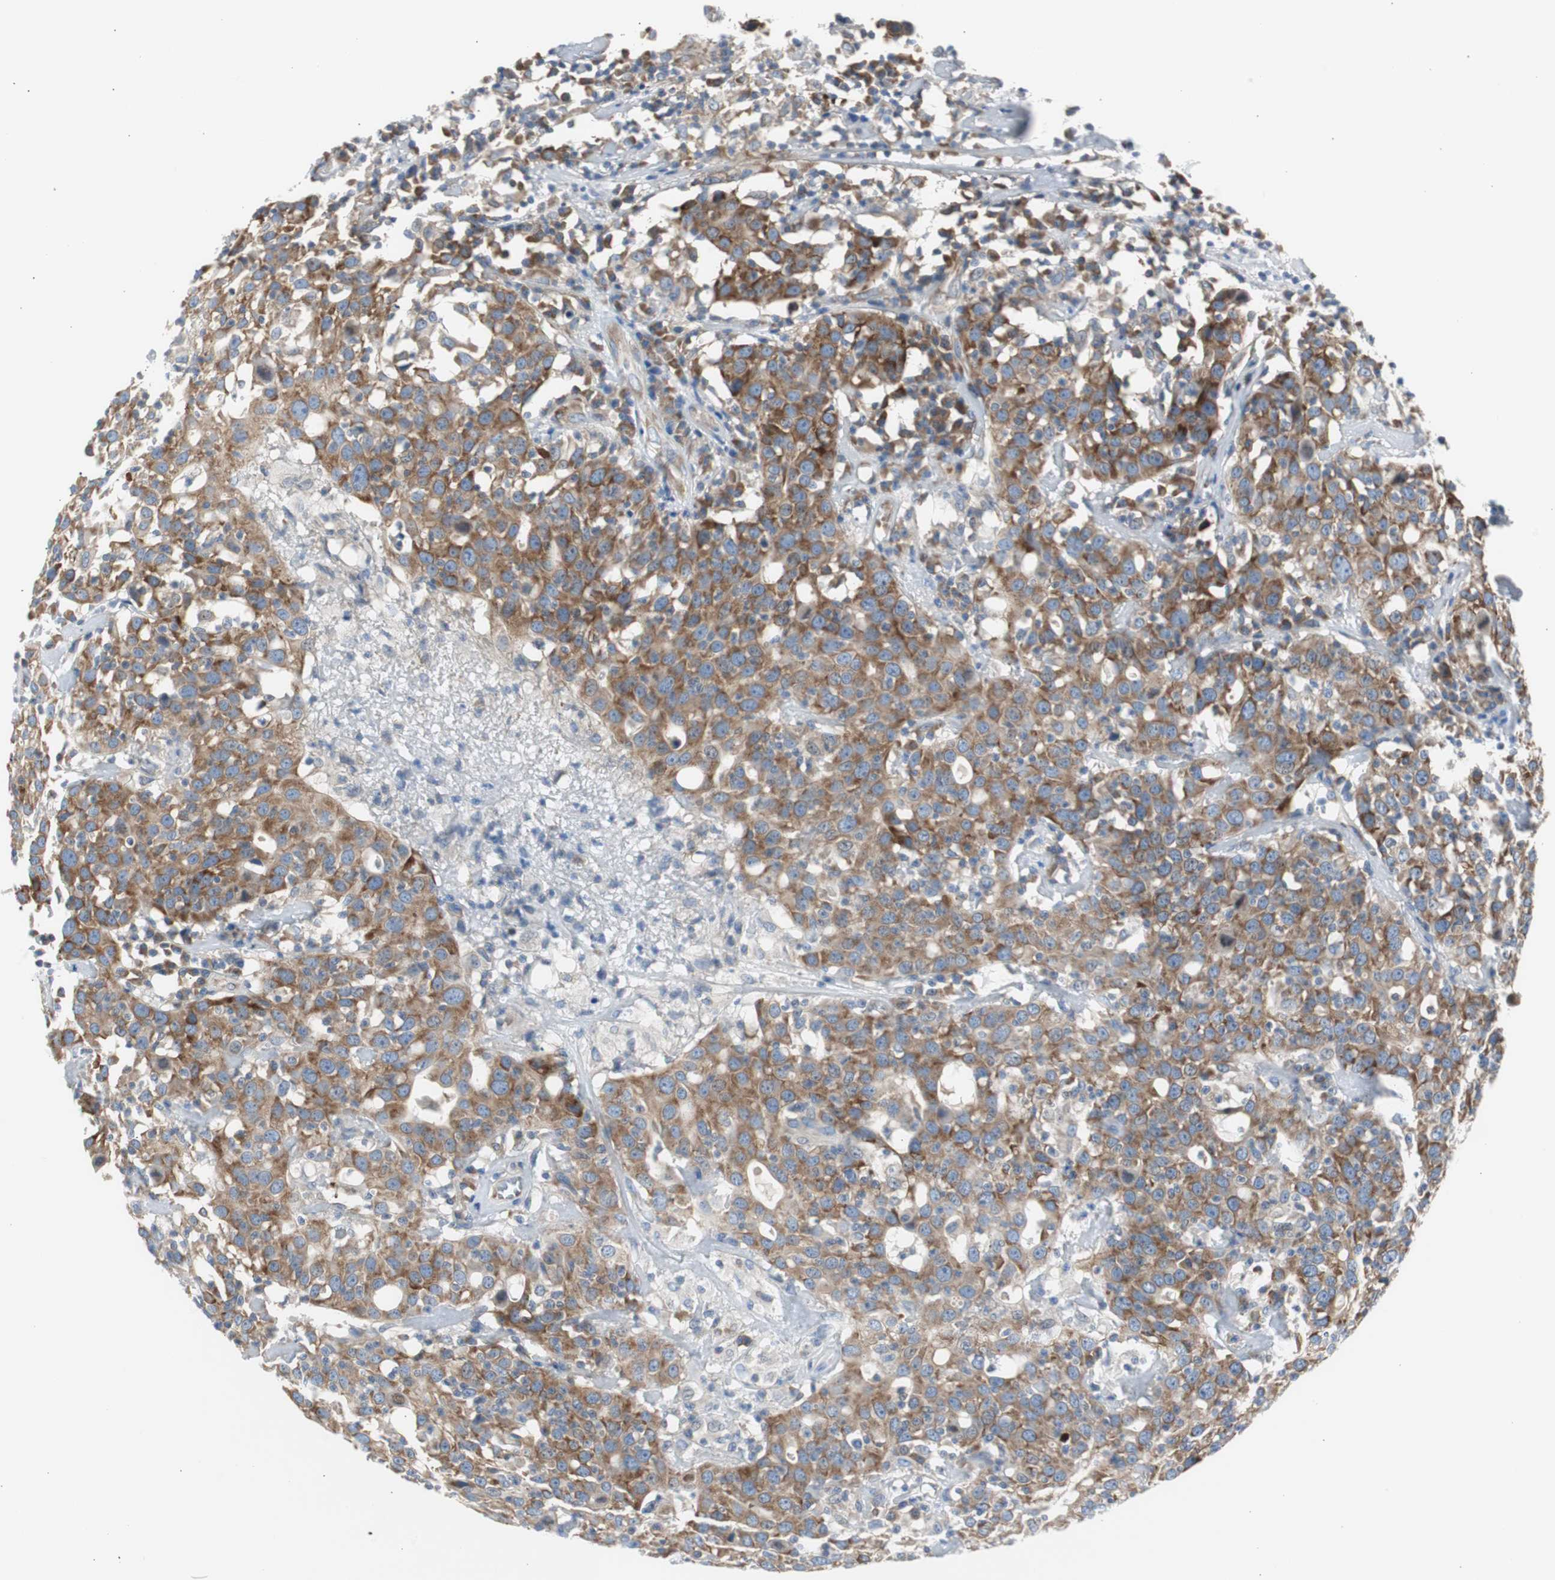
{"staining": {"intensity": "moderate", "quantity": ">75%", "location": "cytoplasmic/membranous"}, "tissue": "head and neck cancer", "cell_type": "Tumor cells", "image_type": "cancer", "snomed": [{"axis": "morphology", "description": "Adenocarcinoma, NOS"}, {"axis": "topography", "description": "Salivary gland"}, {"axis": "topography", "description": "Head-Neck"}], "caption": "The histopathology image exhibits staining of head and neck cancer, revealing moderate cytoplasmic/membranous protein expression (brown color) within tumor cells.", "gene": "RPS12", "patient": {"sex": "female", "age": 65}}